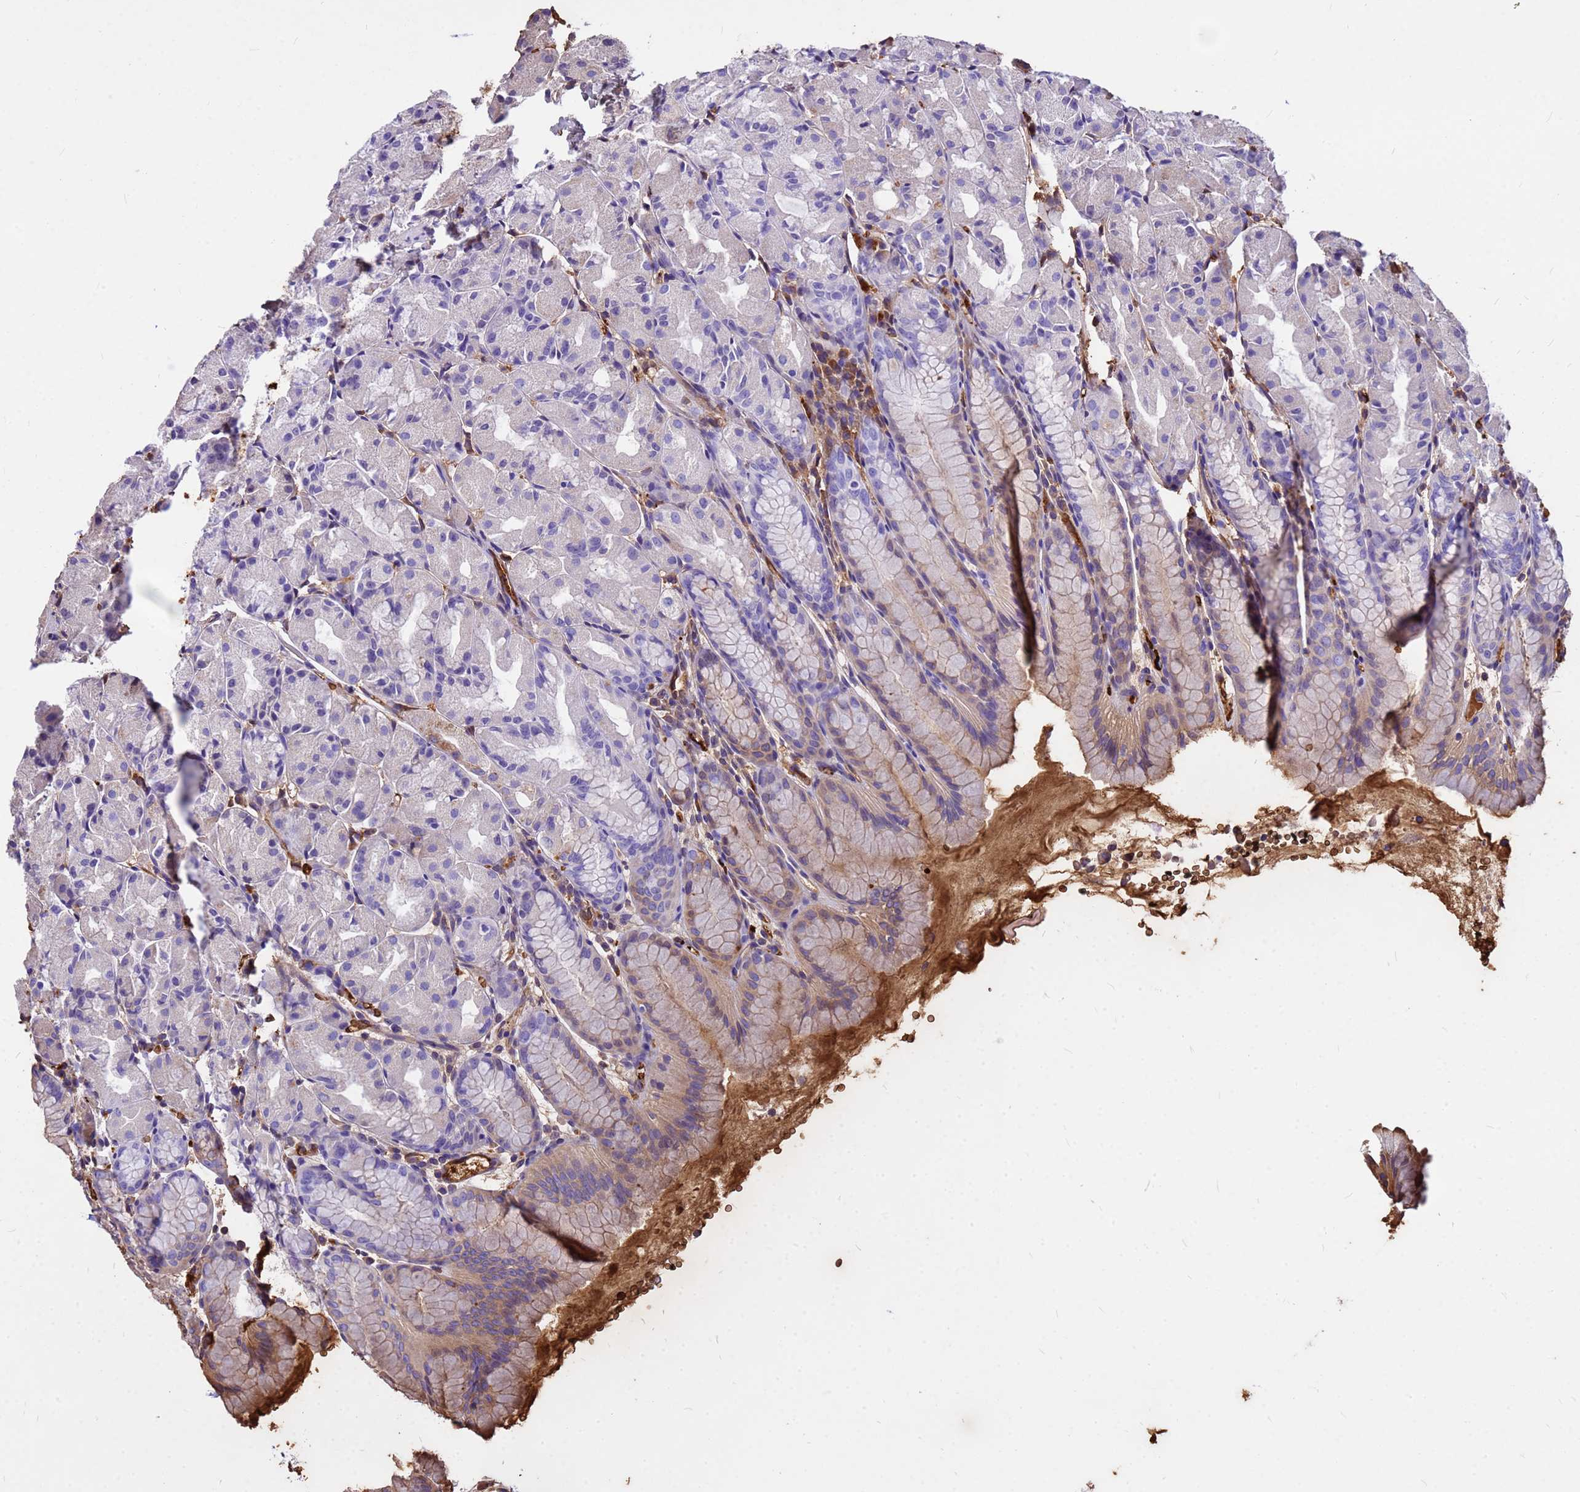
{"staining": {"intensity": "weak", "quantity": "<25%", "location": "cytoplasmic/membranous"}, "tissue": "stomach", "cell_type": "Glandular cells", "image_type": "normal", "snomed": [{"axis": "morphology", "description": "Normal tissue, NOS"}, {"axis": "topography", "description": "Stomach, upper"}], "caption": "A high-resolution image shows IHC staining of benign stomach, which exhibits no significant expression in glandular cells. (Brightfield microscopy of DAB (3,3'-diaminobenzidine) immunohistochemistry at high magnification).", "gene": "HBA1", "patient": {"sex": "male", "age": 47}}